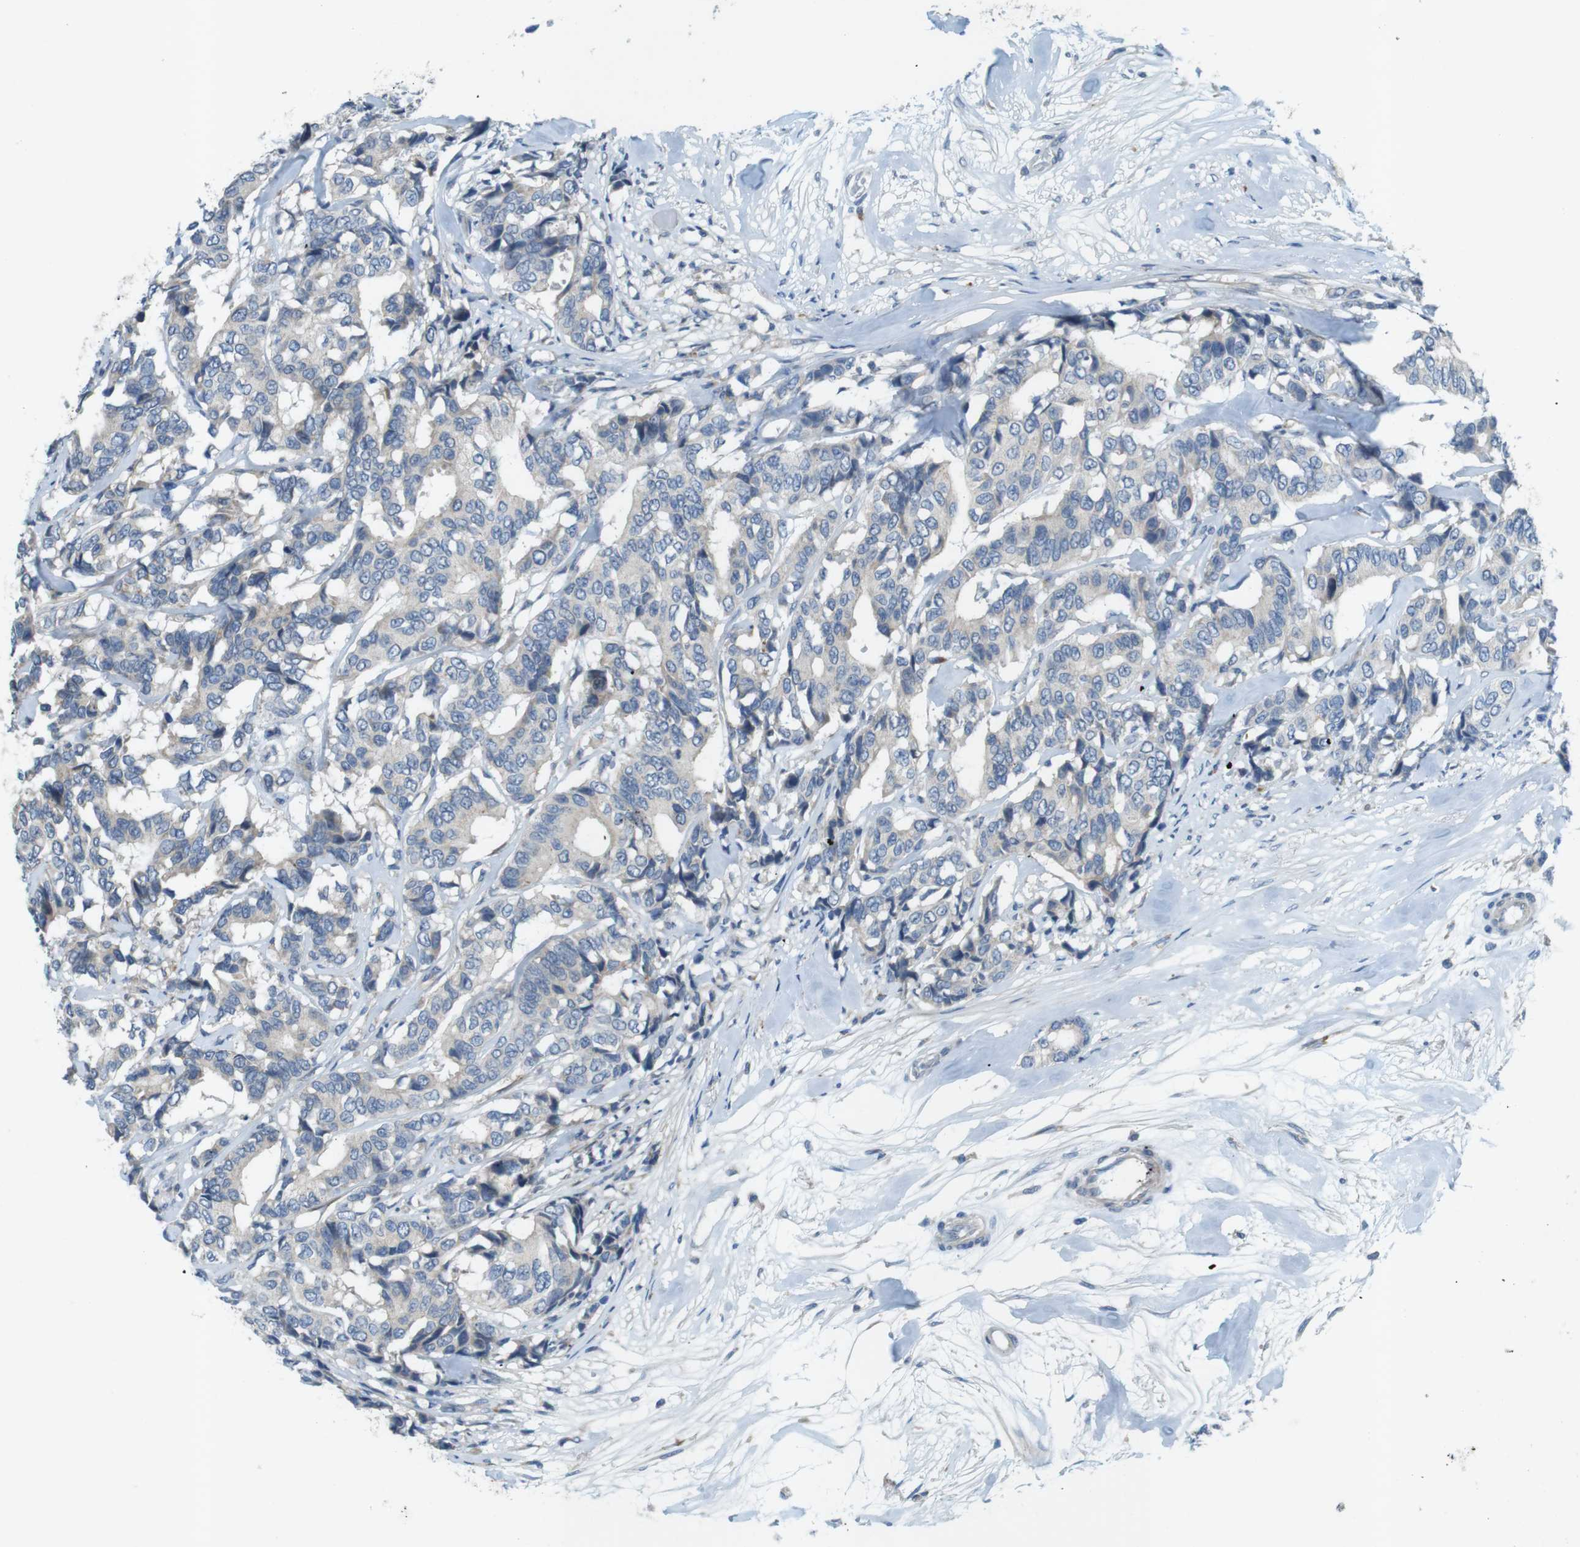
{"staining": {"intensity": "negative", "quantity": "none", "location": "none"}, "tissue": "breast cancer", "cell_type": "Tumor cells", "image_type": "cancer", "snomed": [{"axis": "morphology", "description": "Duct carcinoma"}, {"axis": "topography", "description": "Breast"}], "caption": "An immunohistochemistry image of breast cancer is shown. There is no staining in tumor cells of breast cancer.", "gene": "TYW1", "patient": {"sex": "female", "age": 87}}